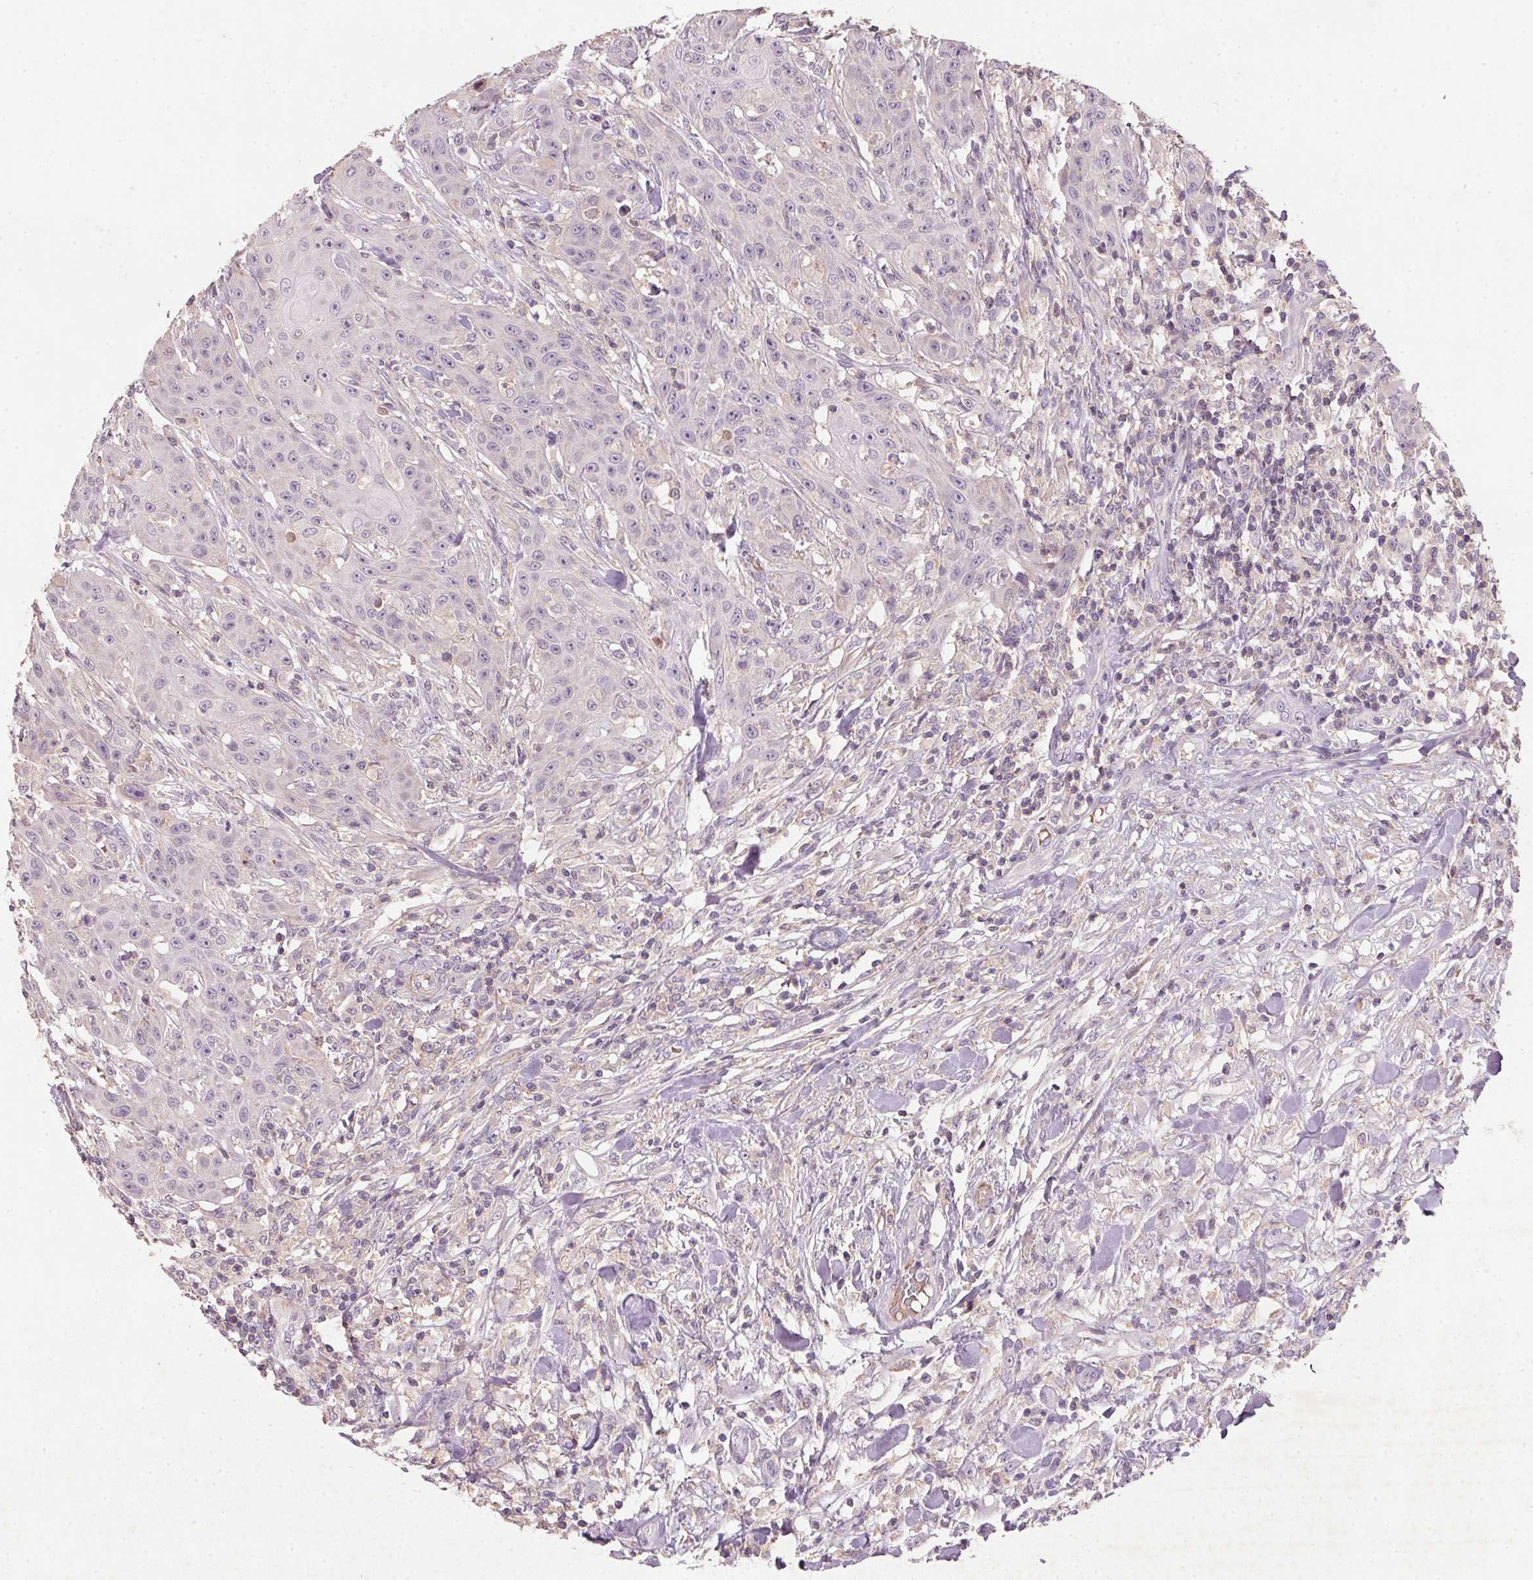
{"staining": {"intensity": "negative", "quantity": "none", "location": "none"}, "tissue": "head and neck cancer", "cell_type": "Tumor cells", "image_type": "cancer", "snomed": [{"axis": "morphology", "description": "Squamous cell carcinoma, NOS"}, {"axis": "topography", "description": "Oral tissue"}, {"axis": "topography", "description": "Head-Neck"}], "caption": "There is no significant positivity in tumor cells of head and neck cancer.", "gene": "KCNK15", "patient": {"sex": "female", "age": 55}}